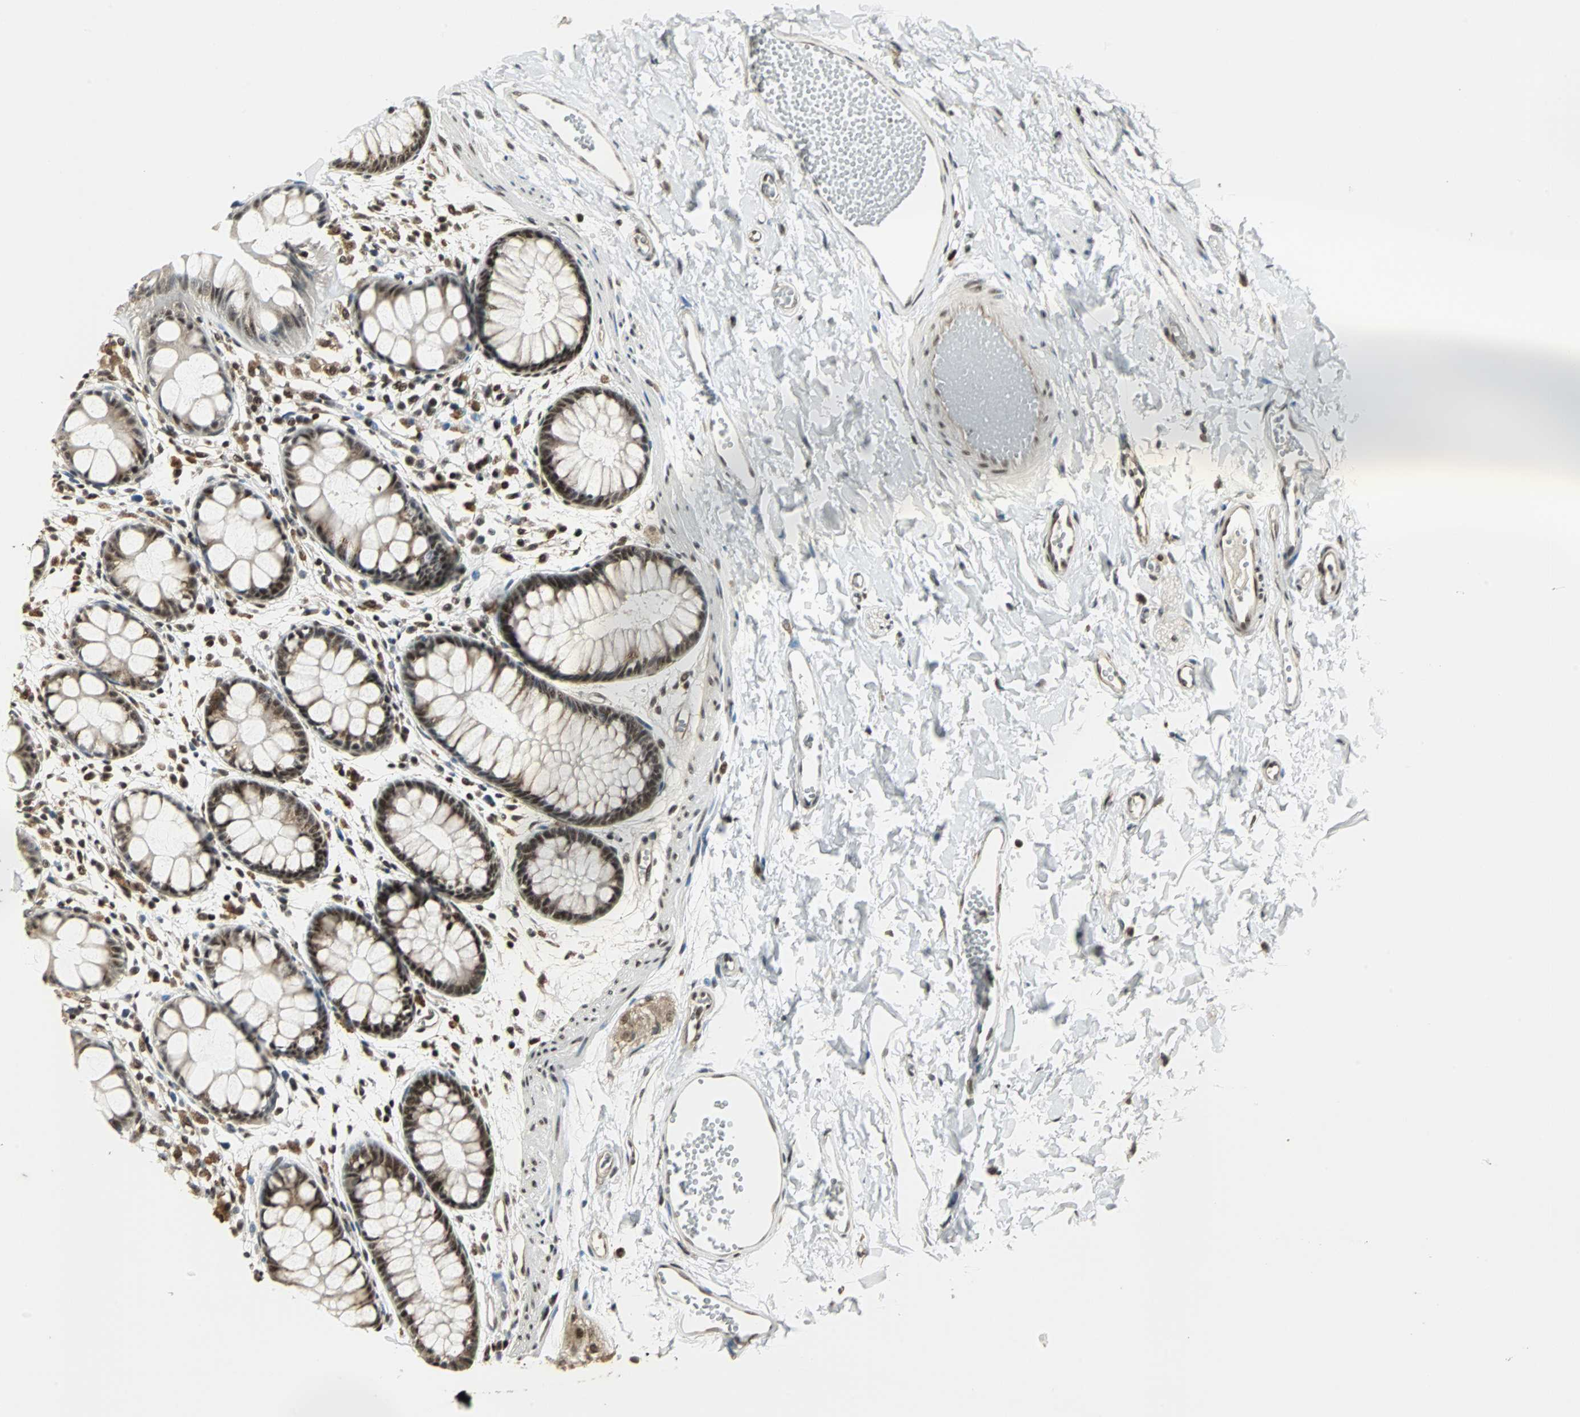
{"staining": {"intensity": "strong", "quantity": ">75%", "location": "nuclear"}, "tissue": "rectum", "cell_type": "Glandular cells", "image_type": "normal", "snomed": [{"axis": "morphology", "description": "Normal tissue, NOS"}, {"axis": "topography", "description": "Rectum"}], "caption": "Glandular cells demonstrate high levels of strong nuclear positivity in about >75% of cells in normal rectum.", "gene": "MED4", "patient": {"sex": "female", "age": 66}}